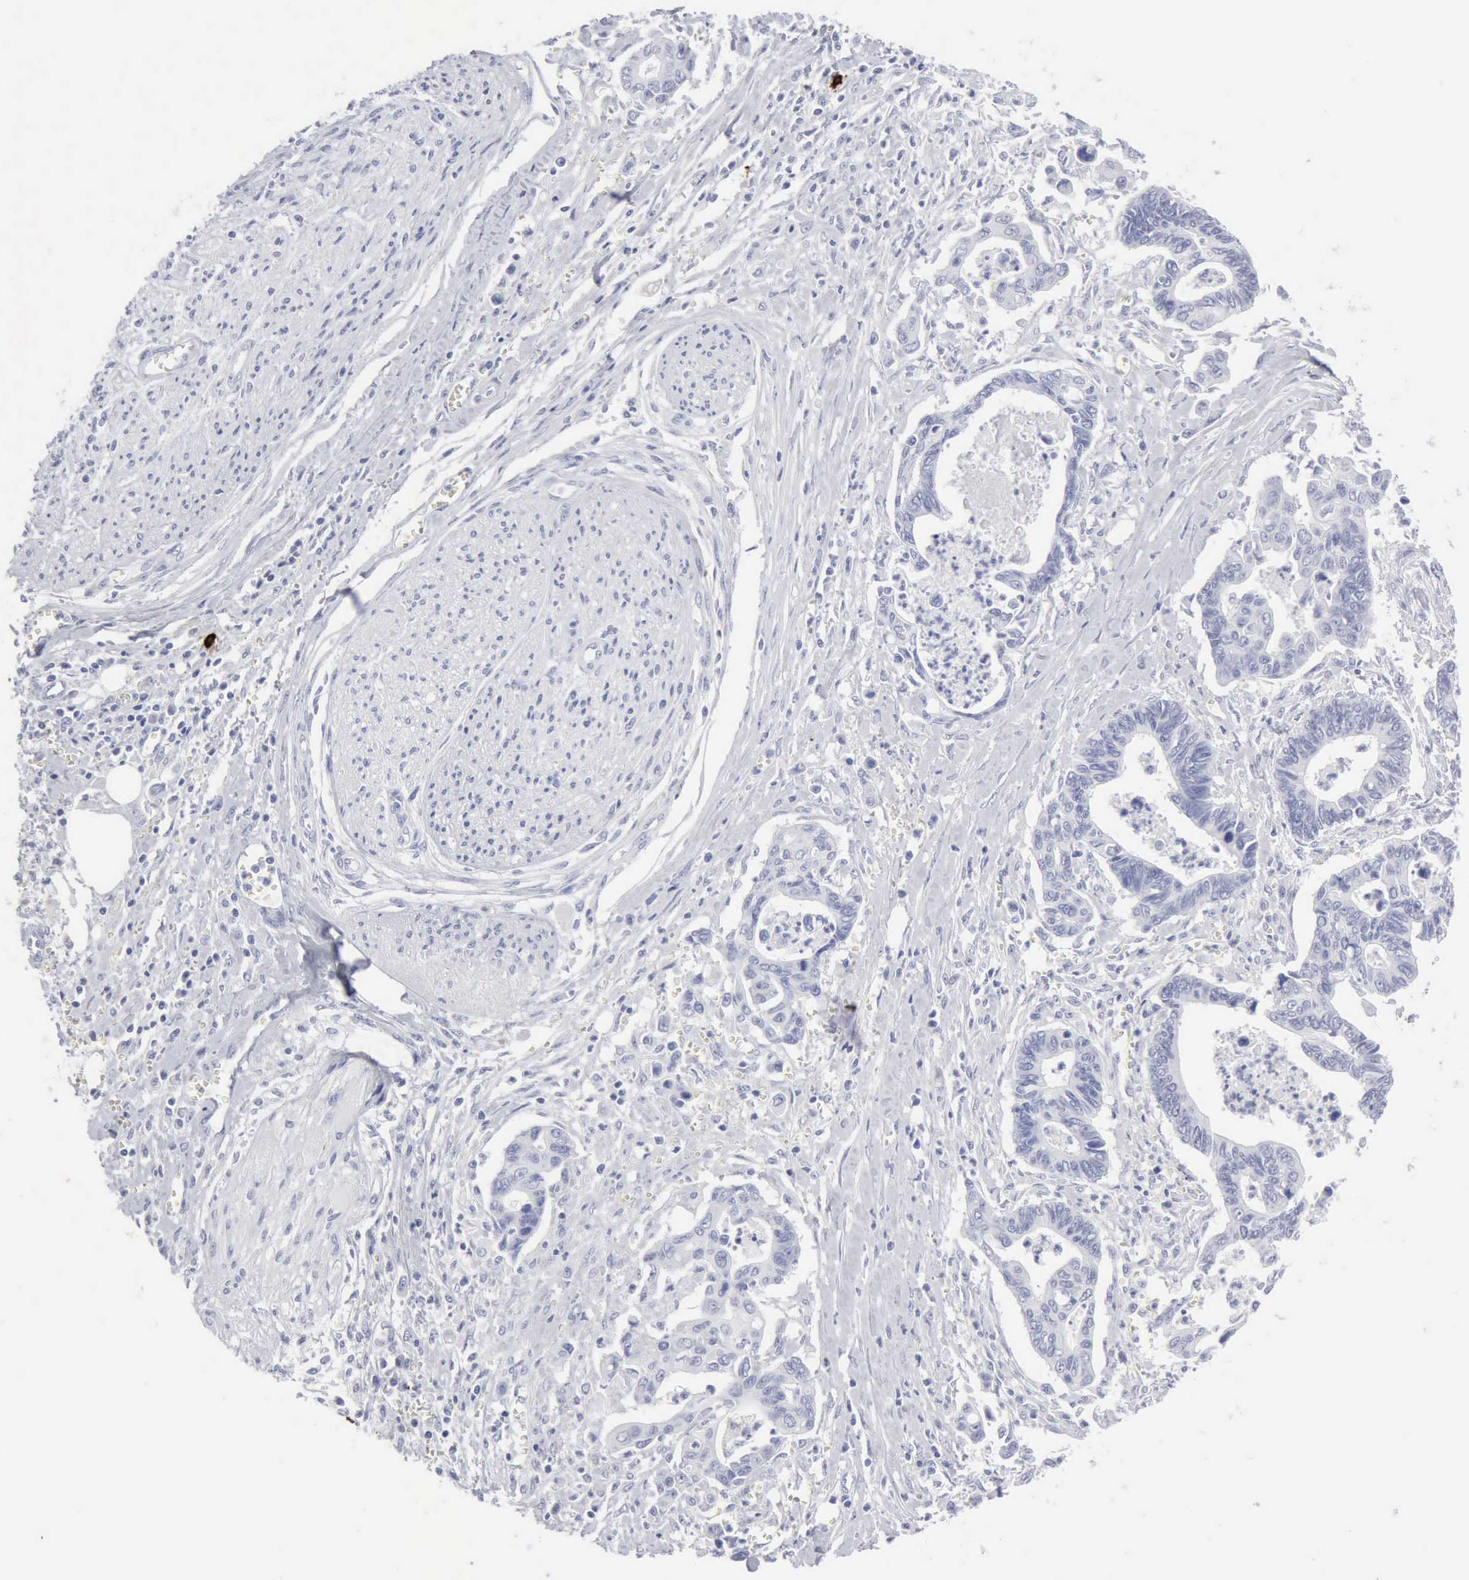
{"staining": {"intensity": "negative", "quantity": "none", "location": "none"}, "tissue": "pancreatic cancer", "cell_type": "Tumor cells", "image_type": "cancer", "snomed": [{"axis": "morphology", "description": "Adenocarcinoma, NOS"}, {"axis": "topography", "description": "Pancreas"}], "caption": "Human pancreatic cancer stained for a protein using IHC shows no staining in tumor cells.", "gene": "CMA1", "patient": {"sex": "female", "age": 70}}